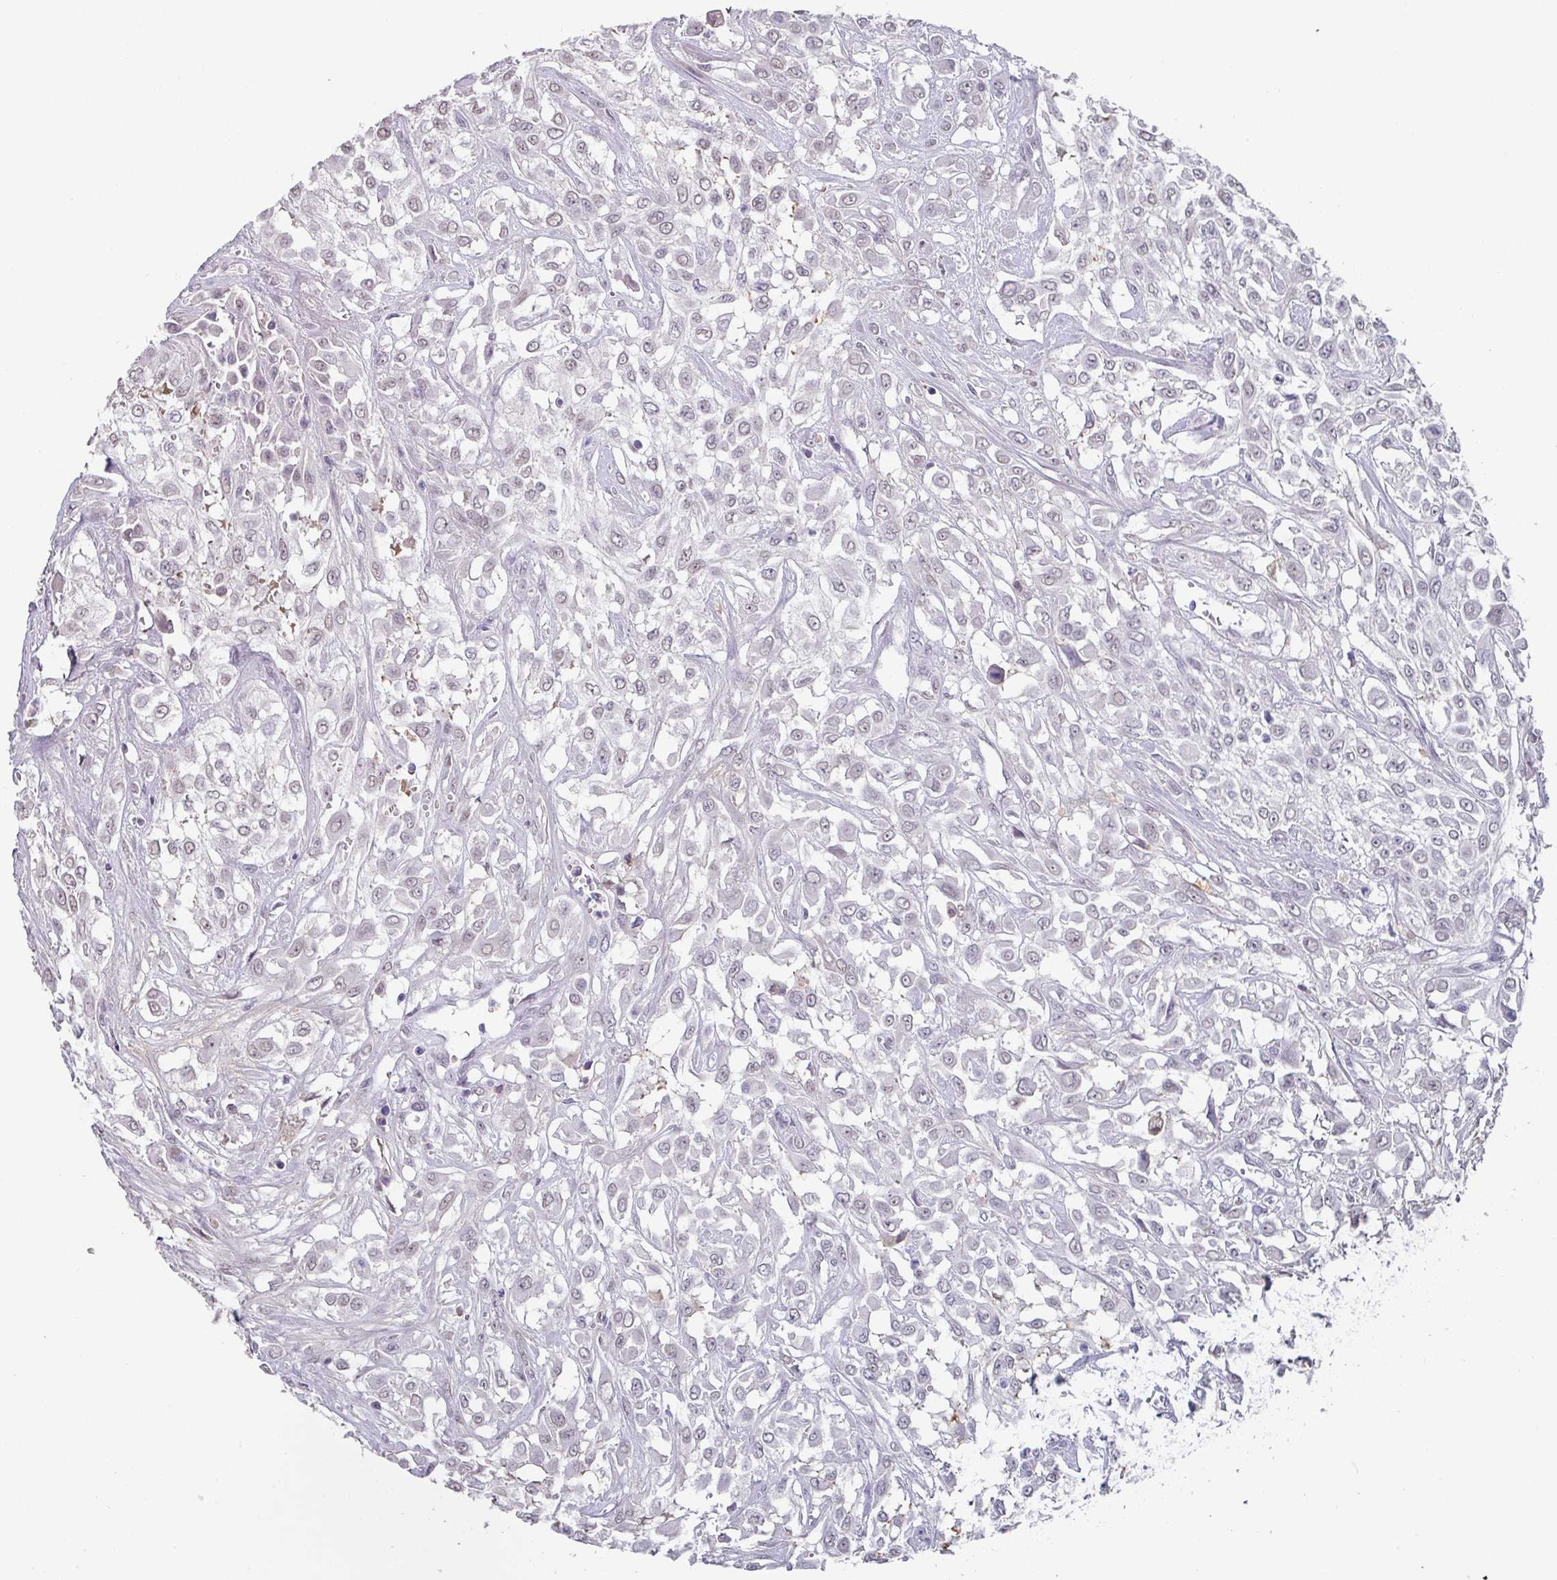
{"staining": {"intensity": "weak", "quantity": "25%-75%", "location": "nuclear"}, "tissue": "urothelial cancer", "cell_type": "Tumor cells", "image_type": "cancer", "snomed": [{"axis": "morphology", "description": "Urothelial carcinoma, High grade"}, {"axis": "topography", "description": "Urinary bladder"}], "caption": "High-power microscopy captured an immunohistochemistry (IHC) photomicrograph of urothelial carcinoma (high-grade), revealing weak nuclear positivity in approximately 25%-75% of tumor cells. (Stains: DAB in brown, nuclei in blue, Microscopy: brightfield microscopy at high magnification).", "gene": "C1QB", "patient": {"sex": "male", "age": 57}}